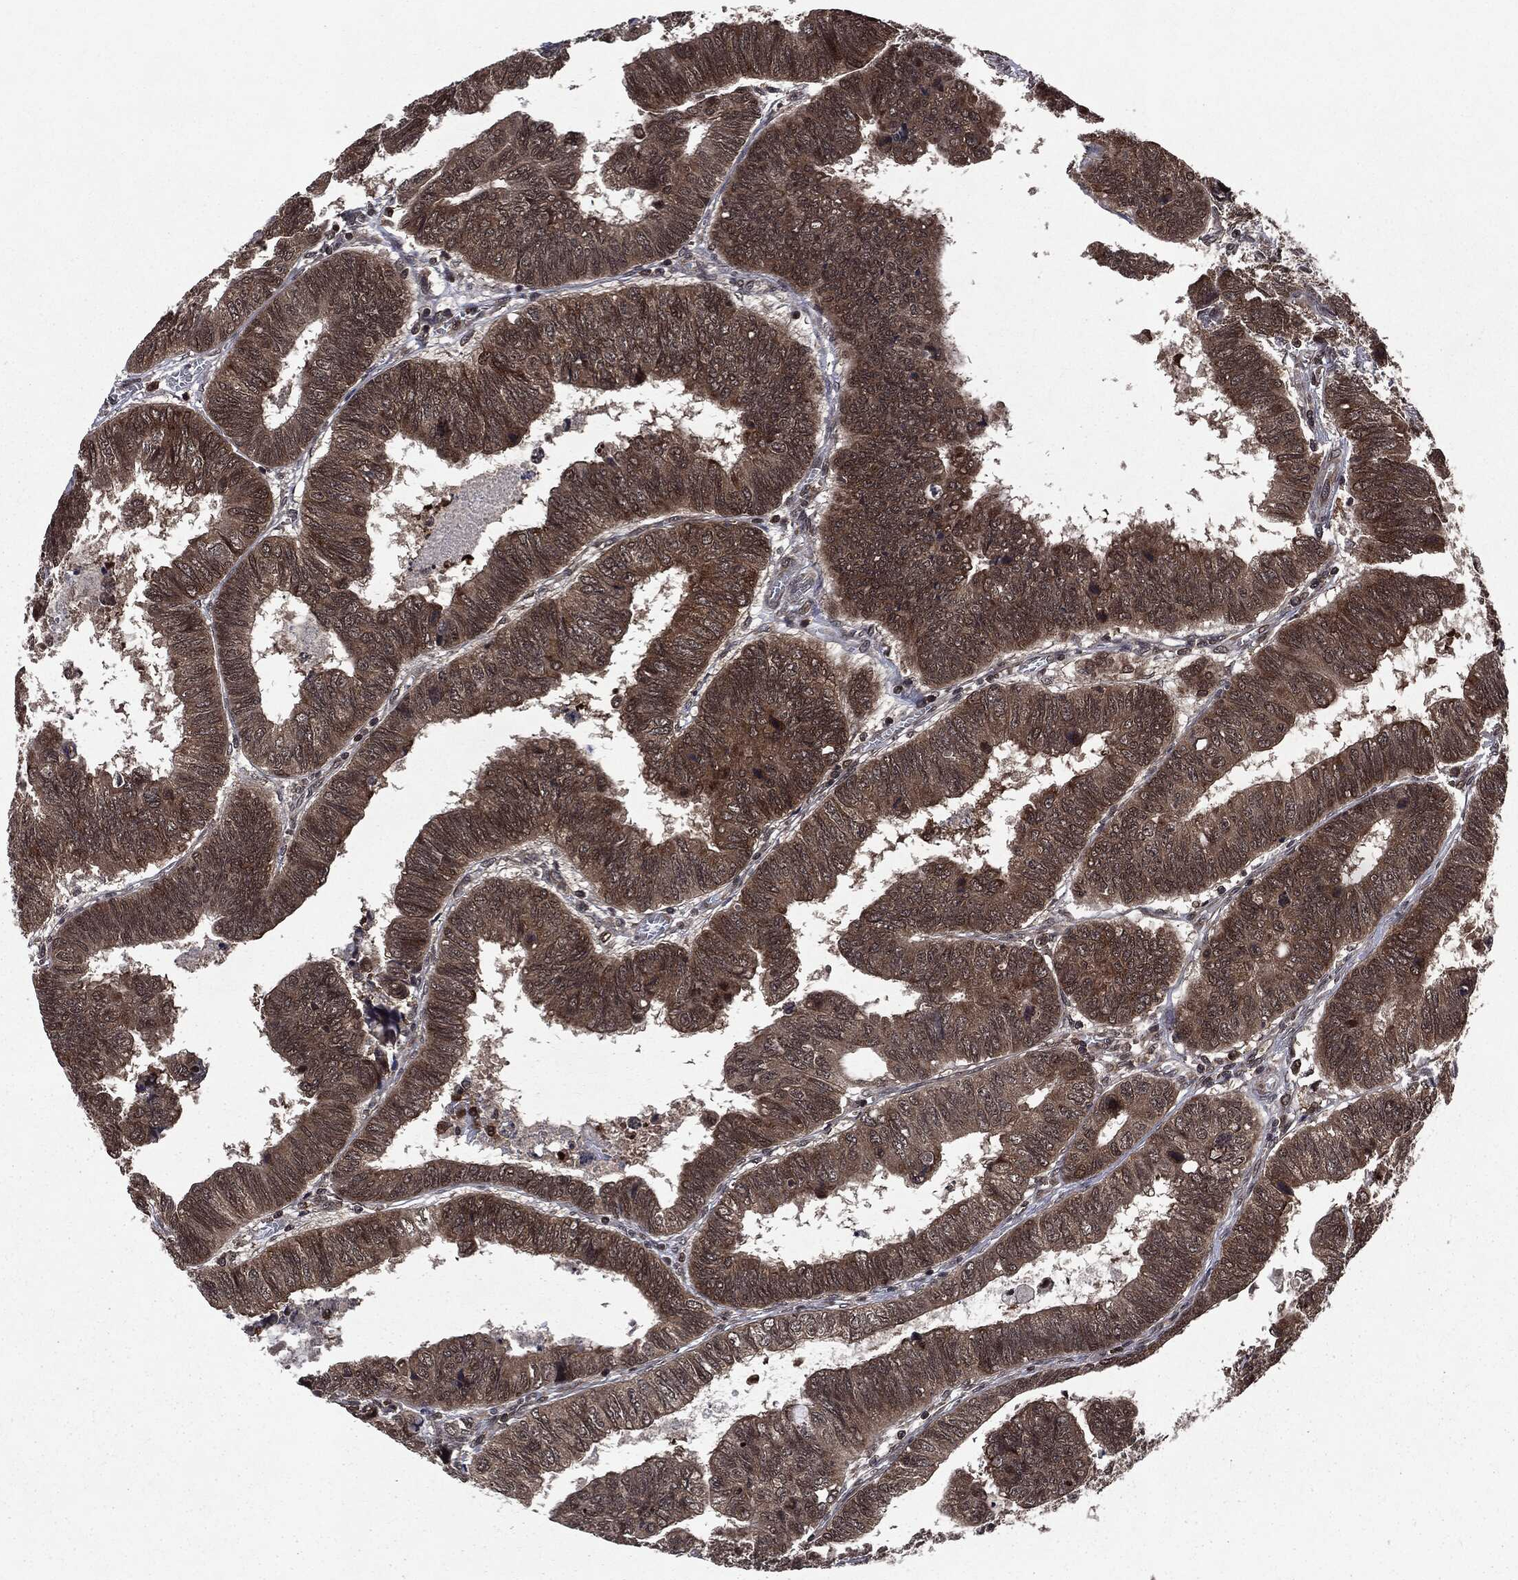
{"staining": {"intensity": "strong", "quantity": "25%-75%", "location": "cytoplasmic/membranous,nuclear"}, "tissue": "colorectal cancer", "cell_type": "Tumor cells", "image_type": "cancer", "snomed": [{"axis": "morphology", "description": "Adenocarcinoma, NOS"}, {"axis": "topography", "description": "Colon"}], "caption": "Strong cytoplasmic/membranous and nuclear expression for a protein is identified in approximately 25%-75% of tumor cells of colorectal cancer (adenocarcinoma) using immunohistochemistry (IHC).", "gene": "STAU2", "patient": {"sex": "male", "age": 62}}